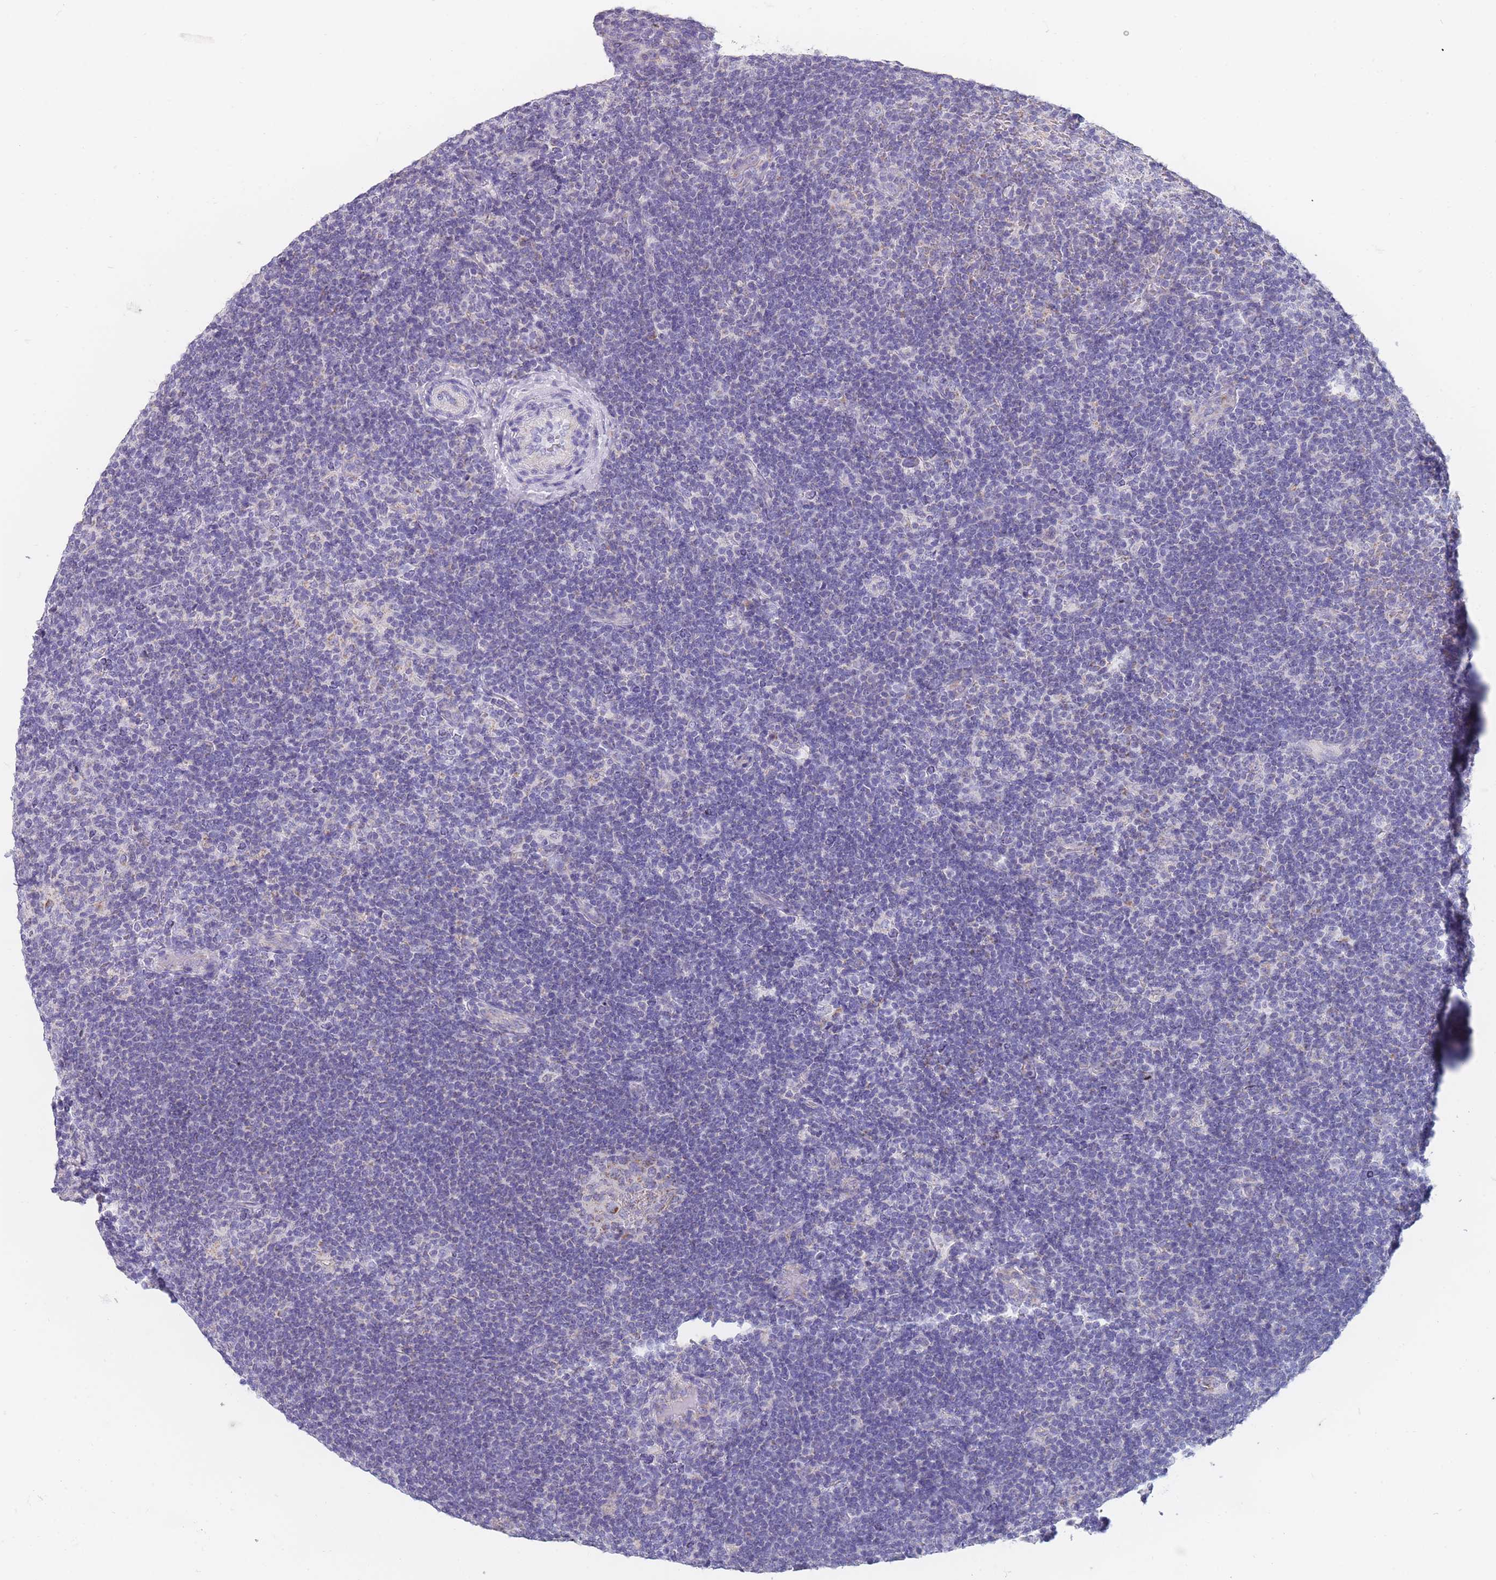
{"staining": {"intensity": "negative", "quantity": "none", "location": "none"}, "tissue": "lymphoma", "cell_type": "Tumor cells", "image_type": "cancer", "snomed": [{"axis": "morphology", "description": "Hodgkin's disease, NOS"}, {"axis": "topography", "description": "Lymph node"}], "caption": "Image shows no significant protein expression in tumor cells of Hodgkin's disease.", "gene": "MRPS14", "patient": {"sex": "female", "age": 57}}